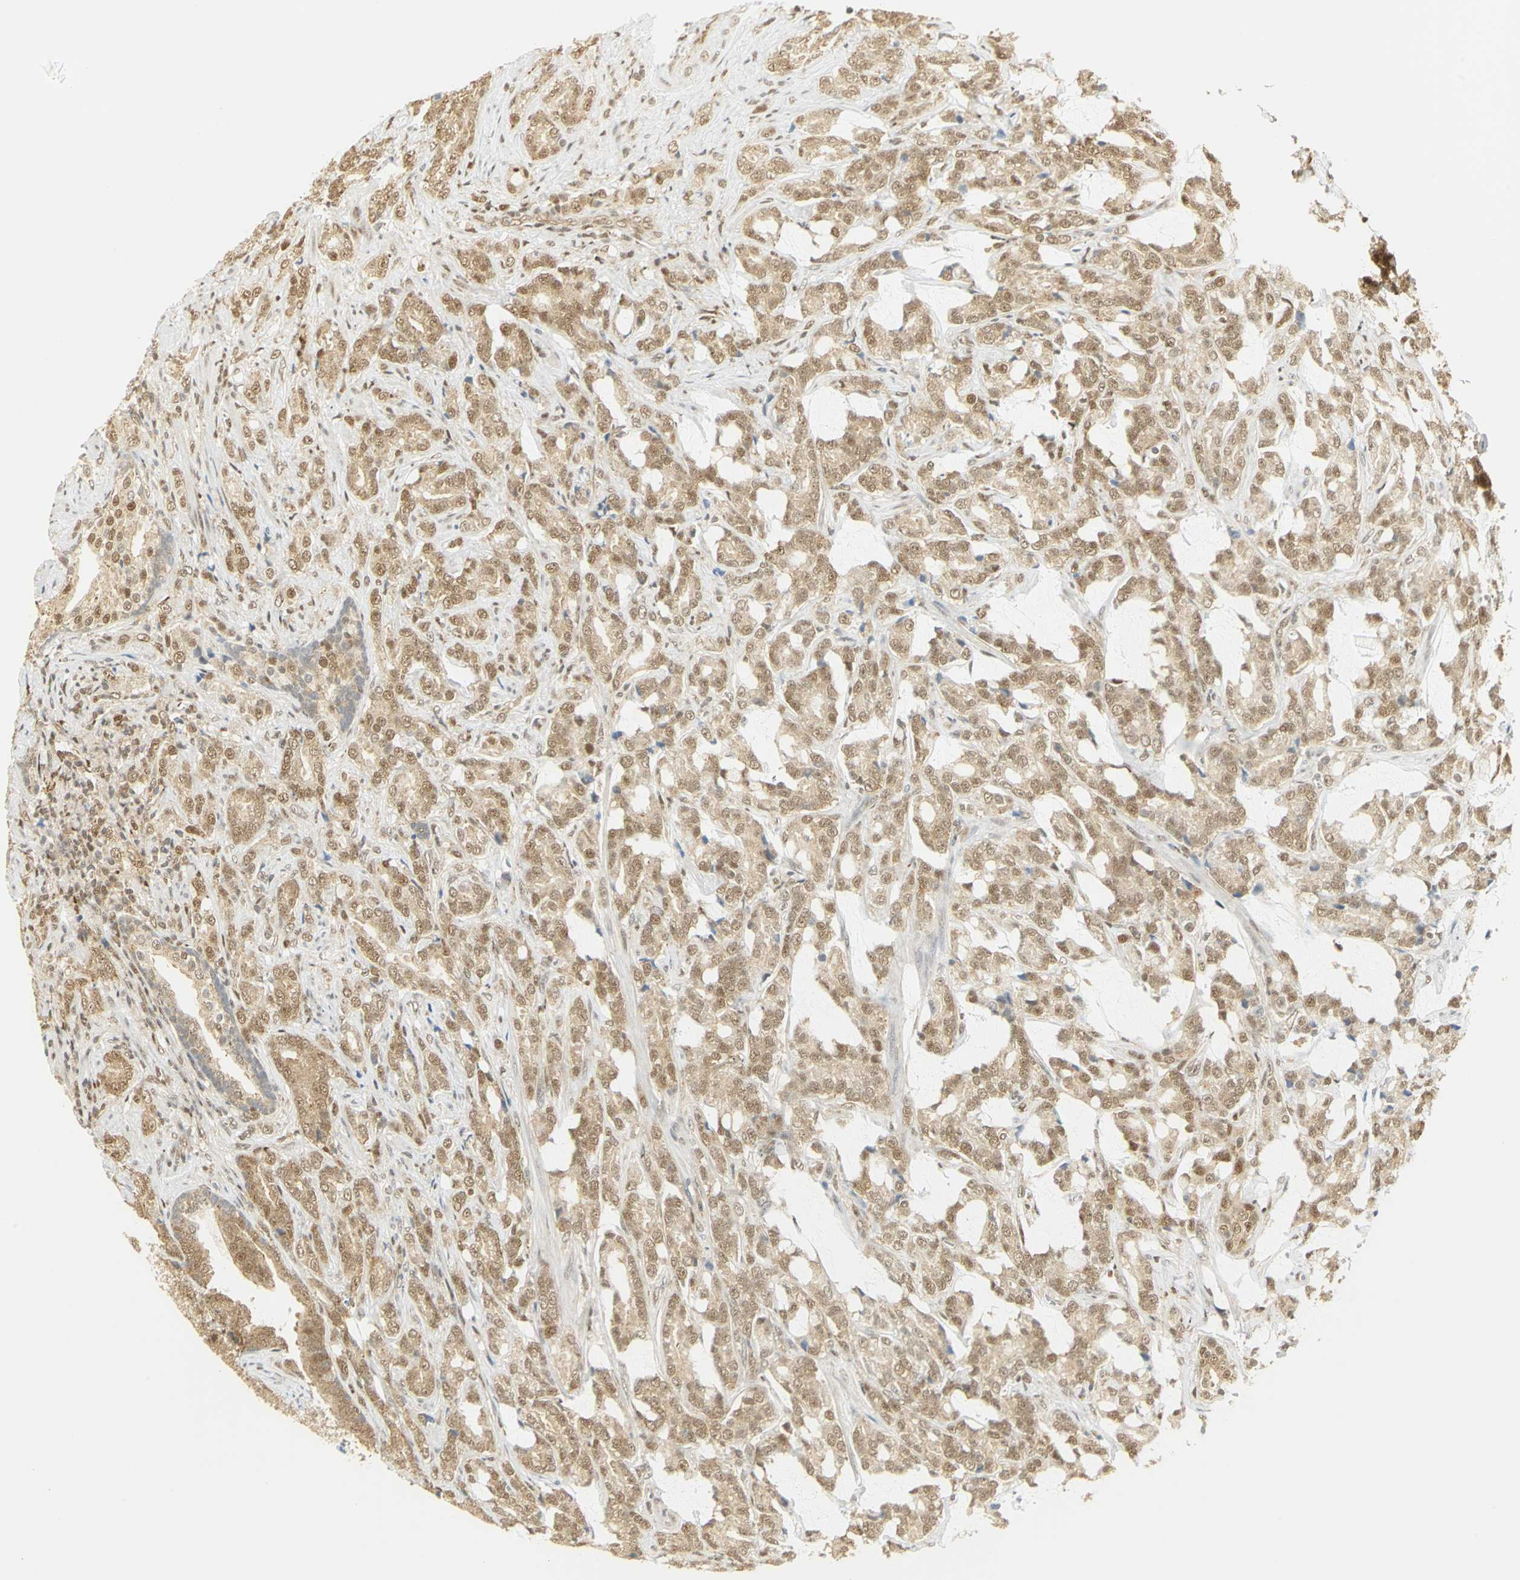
{"staining": {"intensity": "moderate", "quantity": ">75%", "location": "cytoplasmic/membranous,nuclear"}, "tissue": "prostate cancer", "cell_type": "Tumor cells", "image_type": "cancer", "snomed": [{"axis": "morphology", "description": "Adenocarcinoma, Low grade"}, {"axis": "topography", "description": "Prostate"}], "caption": "This histopathology image reveals immunohistochemistry (IHC) staining of human prostate adenocarcinoma (low-grade), with medium moderate cytoplasmic/membranous and nuclear staining in approximately >75% of tumor cells.", "gene": "DDX5", "patient": {"sex": "male", "age": 58}}